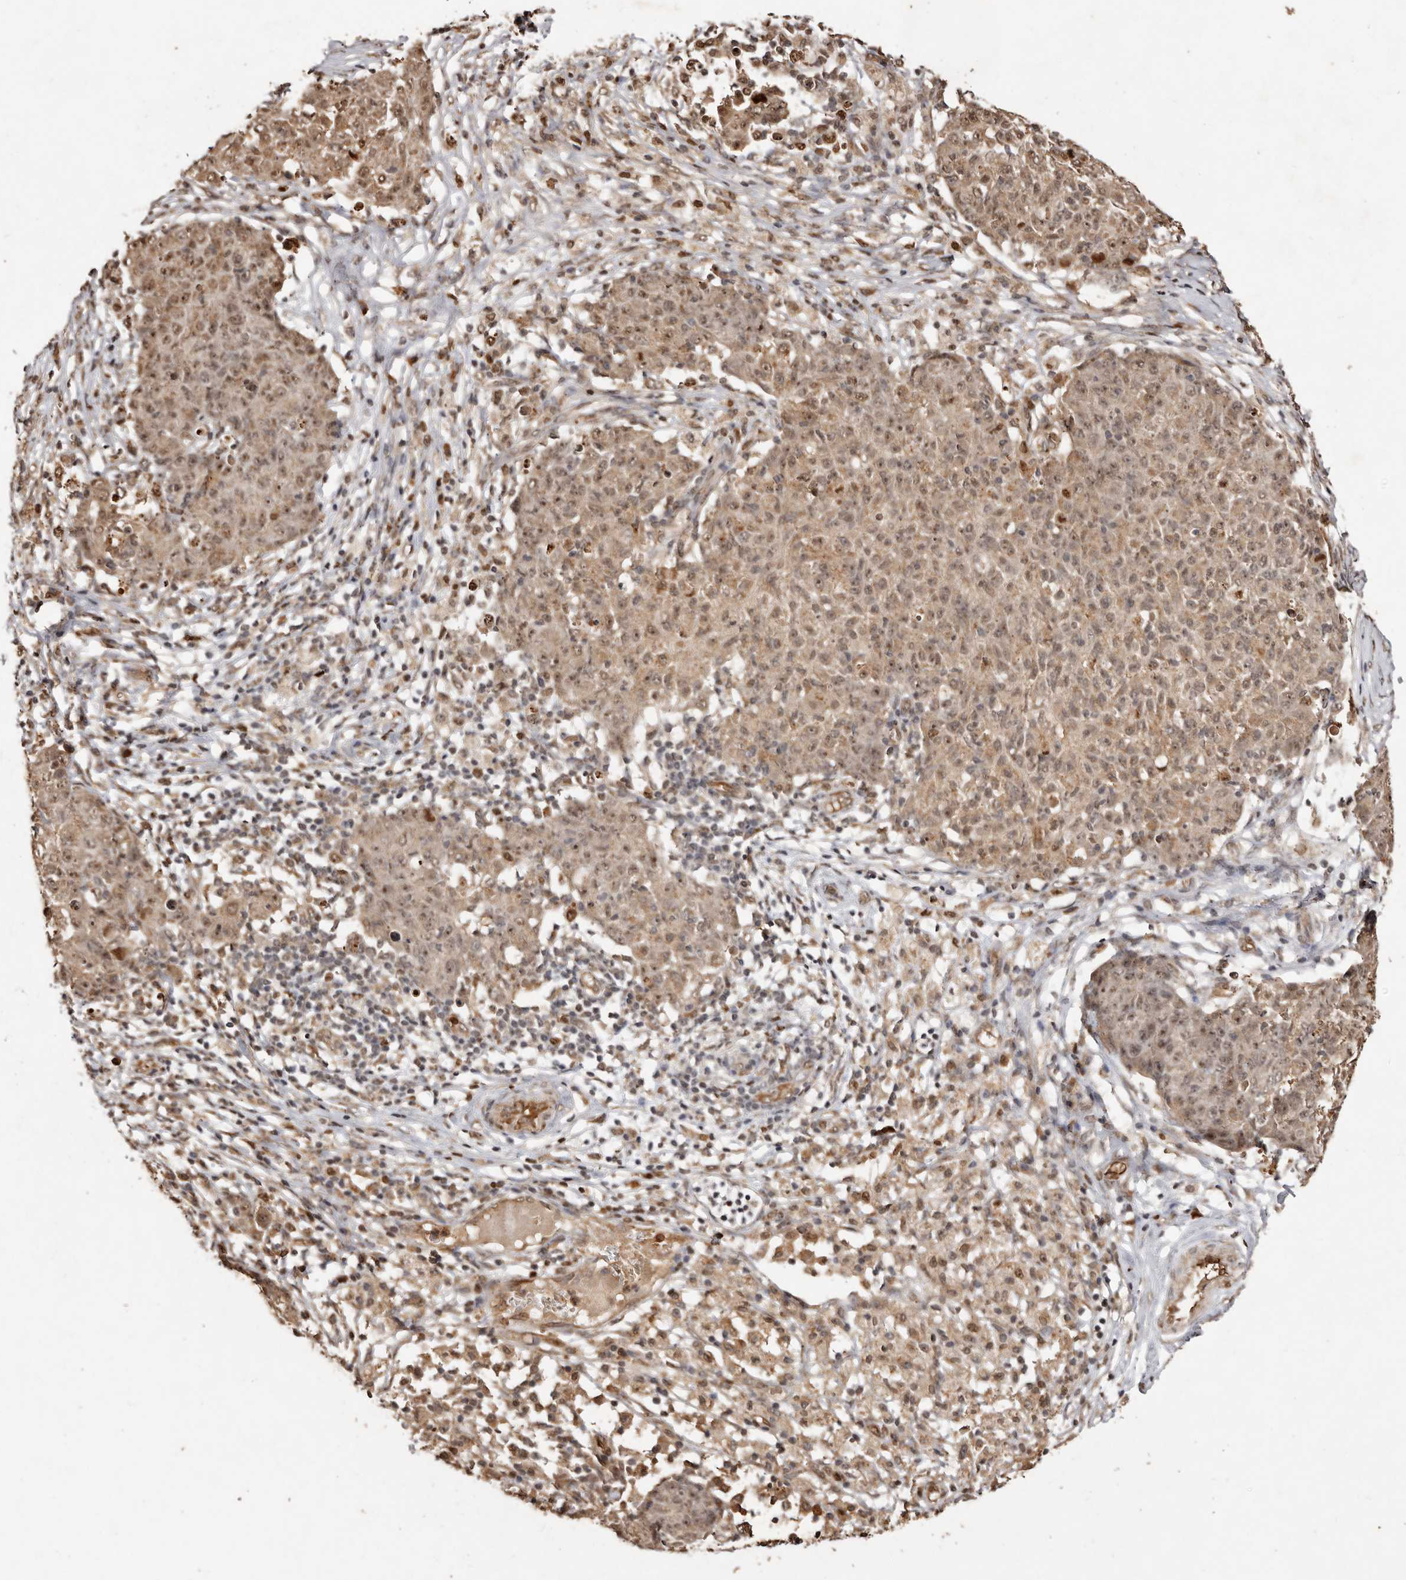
{"staining": {"intensity": "moderate", "quantity": ">75%", "location": "cytoplasmic/membranous,nuclear"}, "tissue": "ovarian cancer", "cell_type": "Tumor cells", "image_type": "cancer", "snomed": [{"axis": "morphology", "description": "Carcinoma, endometroid"}, {"axis": "topography", "description": "Ovary"}], "caption": "Ovarian cancer (endometroid carcinoma) was stained to show a protein in brown. There is medium levels of moderate cytoplasmic/membranous and nuclear expression in about >75% of tumor cells.", "gene": "NOTCH1", "patient": {"sex": "female", "age": 42}}